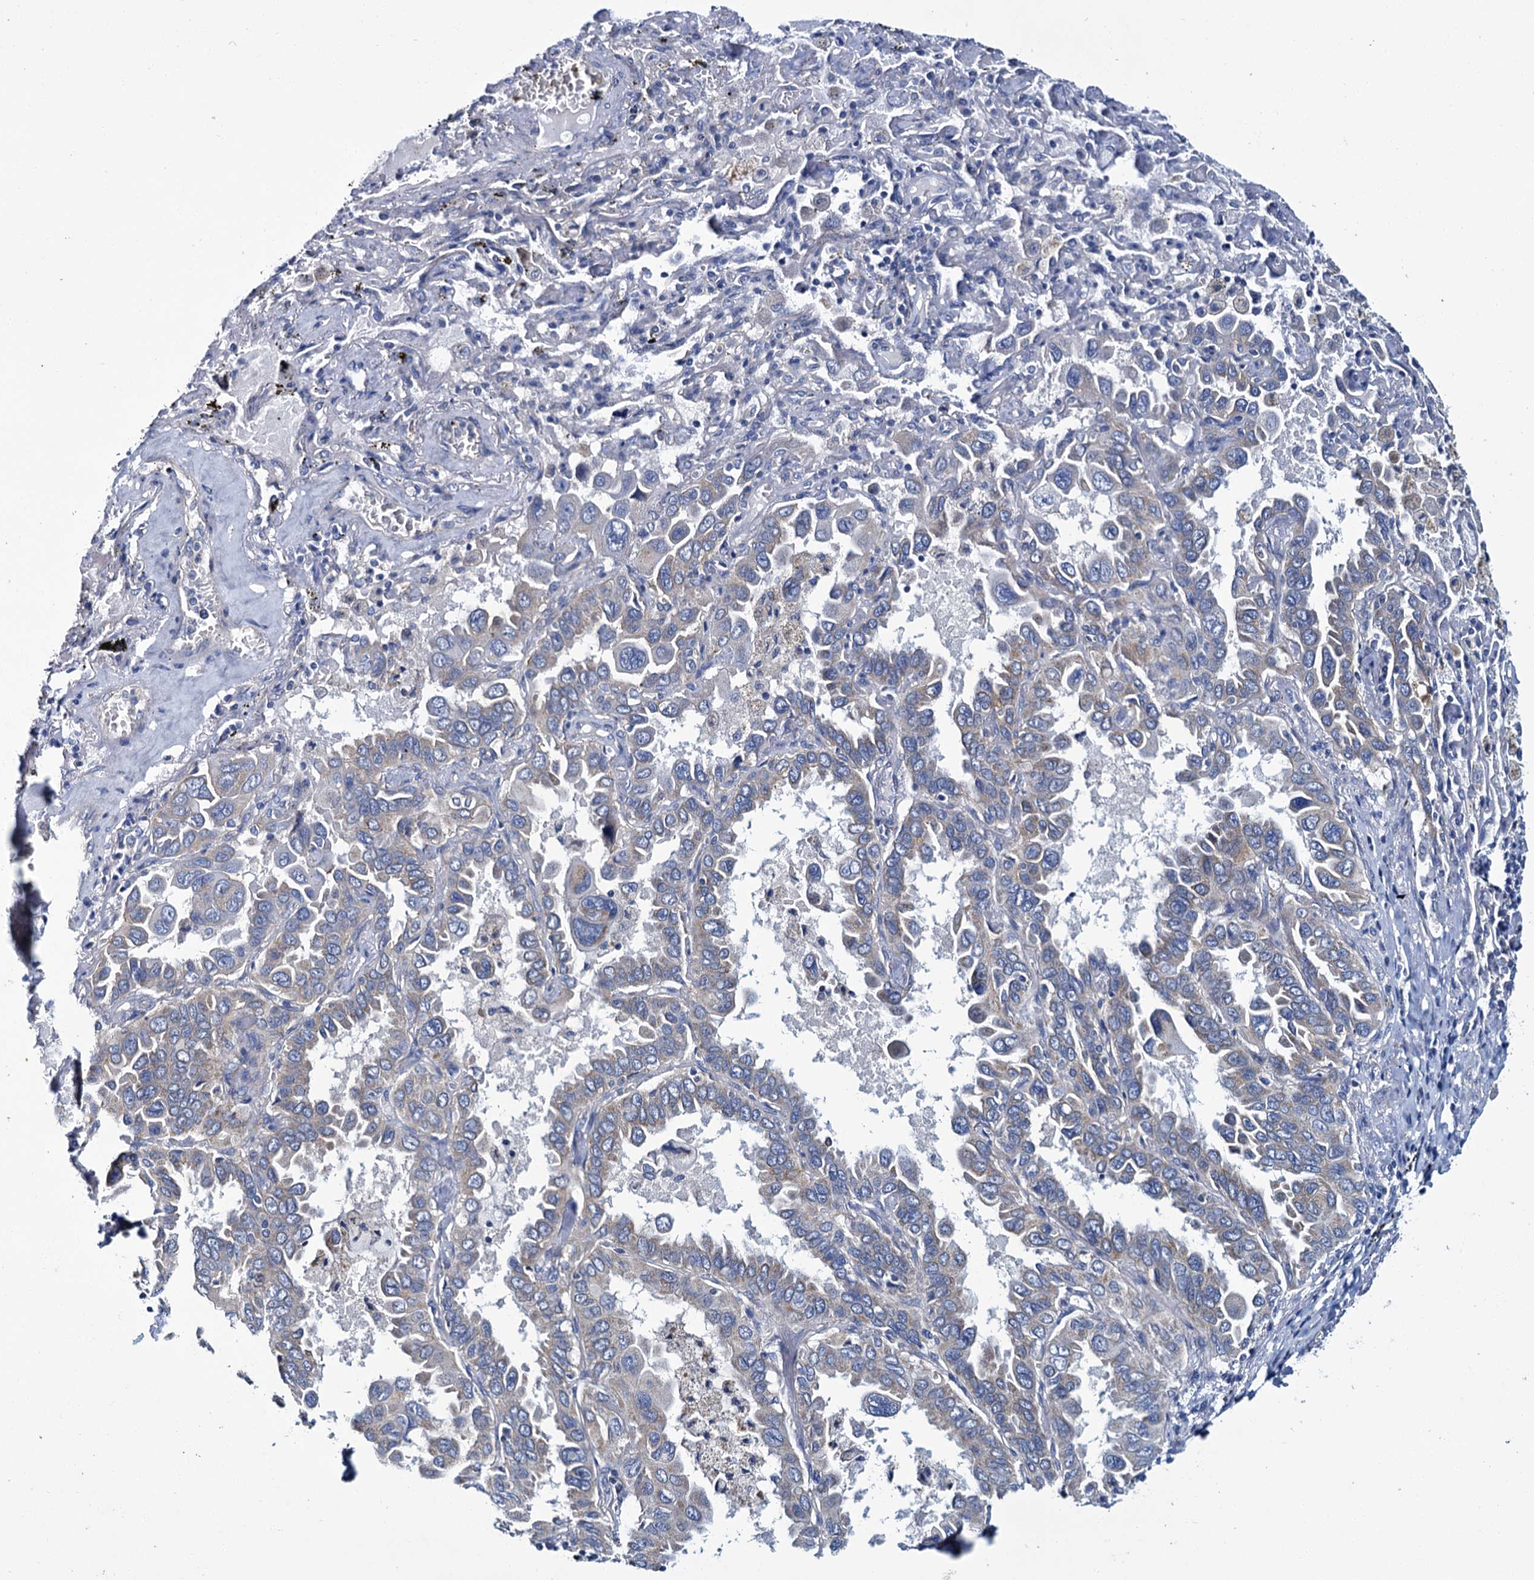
{"staining": {"intensity": "negative", "quantity": "none", "location": "none"}, "tissue": "lung cancer", "cell_type": "Tumor cells", "image_type": "cancer", "snomed": [{"axis": "morphology", "description": "Adenocarcinoma, NOS"}, {"axis": "topography", "description": "Lung"}], "caption": "A photomicrograph of human lung cancer (adenocarcinoma) is negative for staining in tumor cells. (DAB (3,3'-diaminobenzidine) IHC, high magnification).", "gene": "CEP295", "patient": {"sex": "male", "age": 64}}